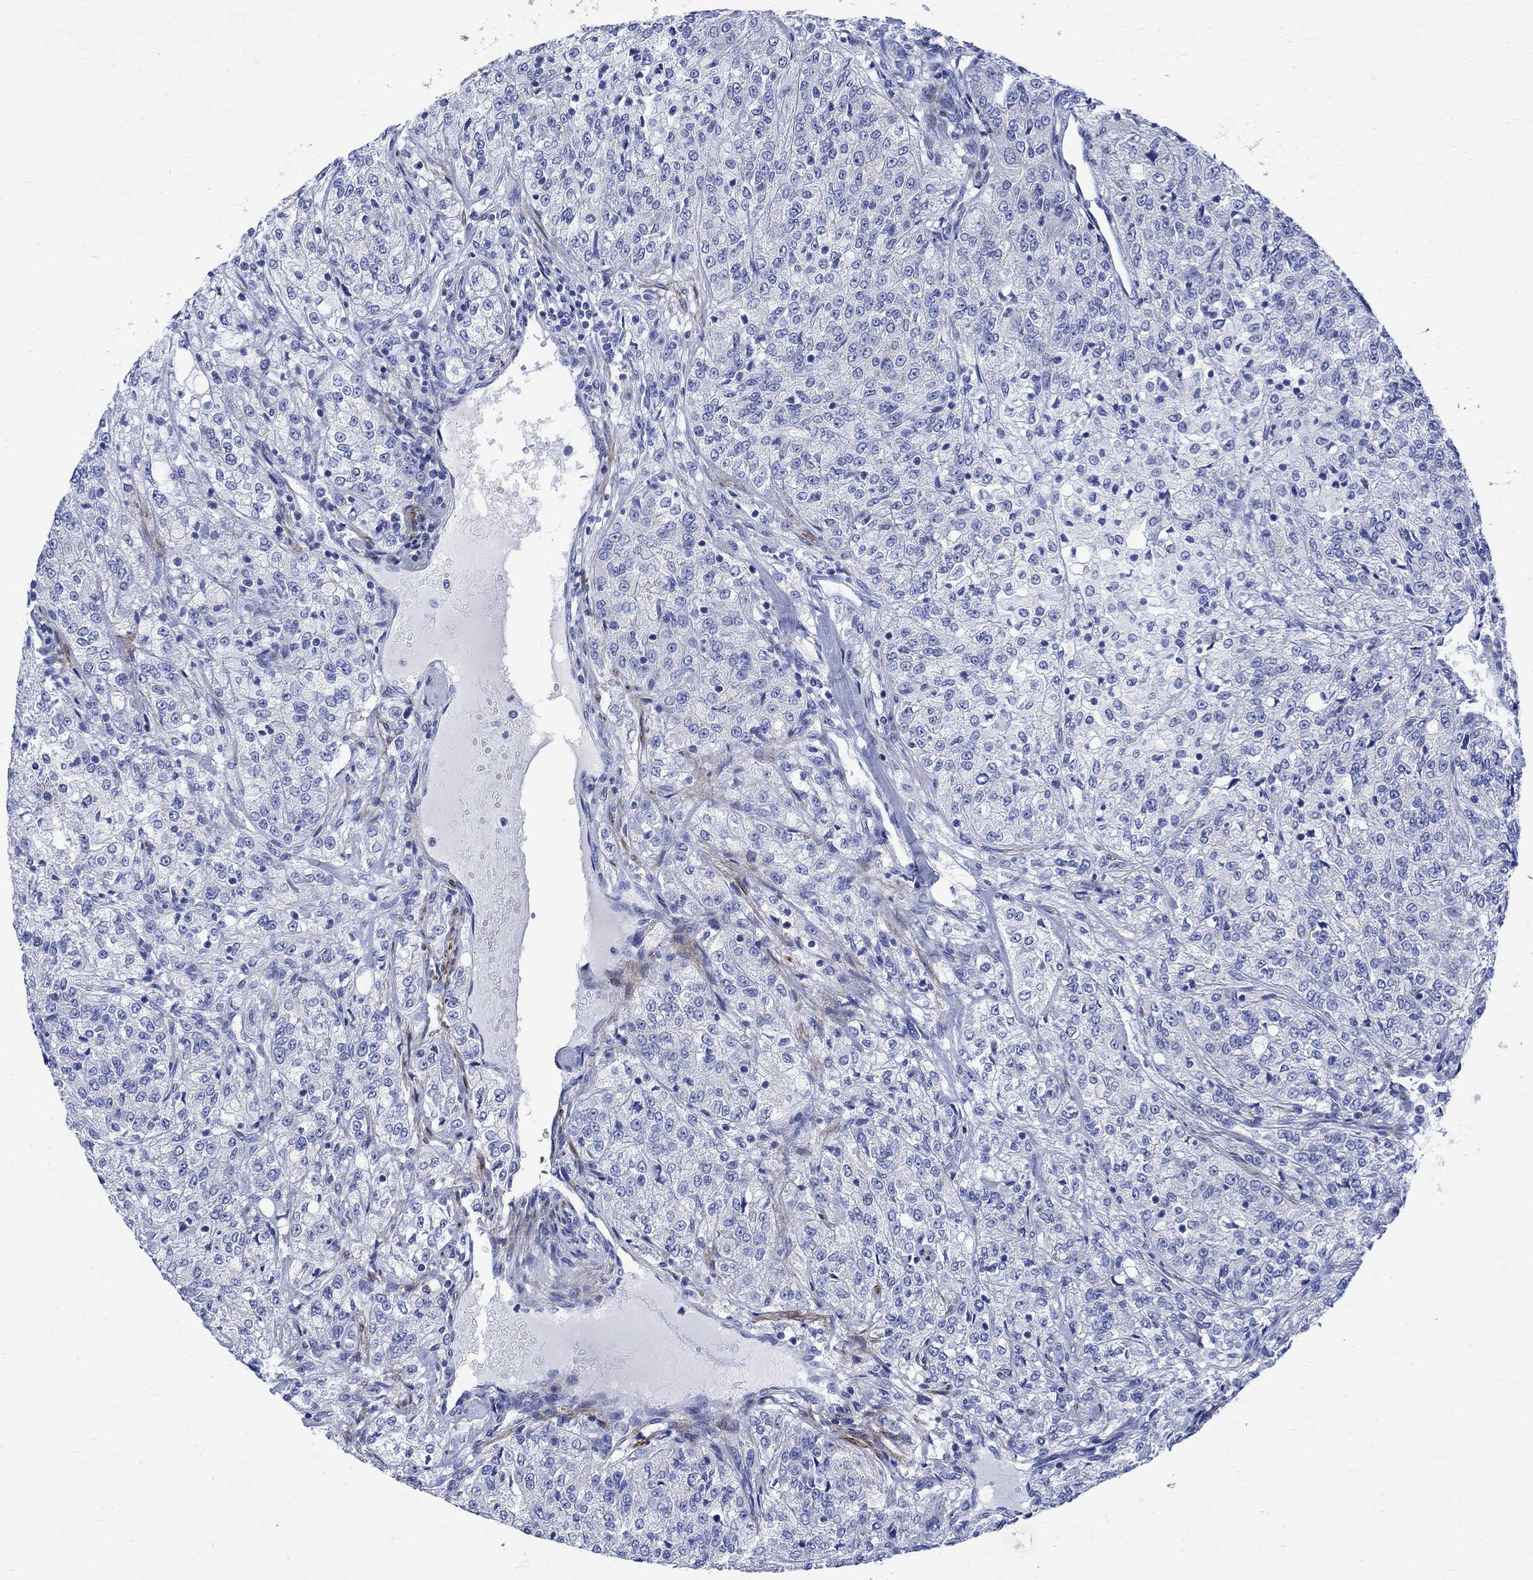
{"staining": {"intensity": "negative", "quantity": "none", "location": "none"}, "tissue": "renal cancer", "cell_type": "Tumor cells", "image_type": "cancer", "snomed": [{"axis": "morphology", "description": "Adenocarcinoma, NOS"}, {"axis": "topography", "description": "Kidney"}], "caption": "Adenocarcinoma (renal) was stained to show a protein in brown. There is no significant staining in tumor cells.", "gene": "PARVB", "patient": {"sex": "female", "age": 63}}